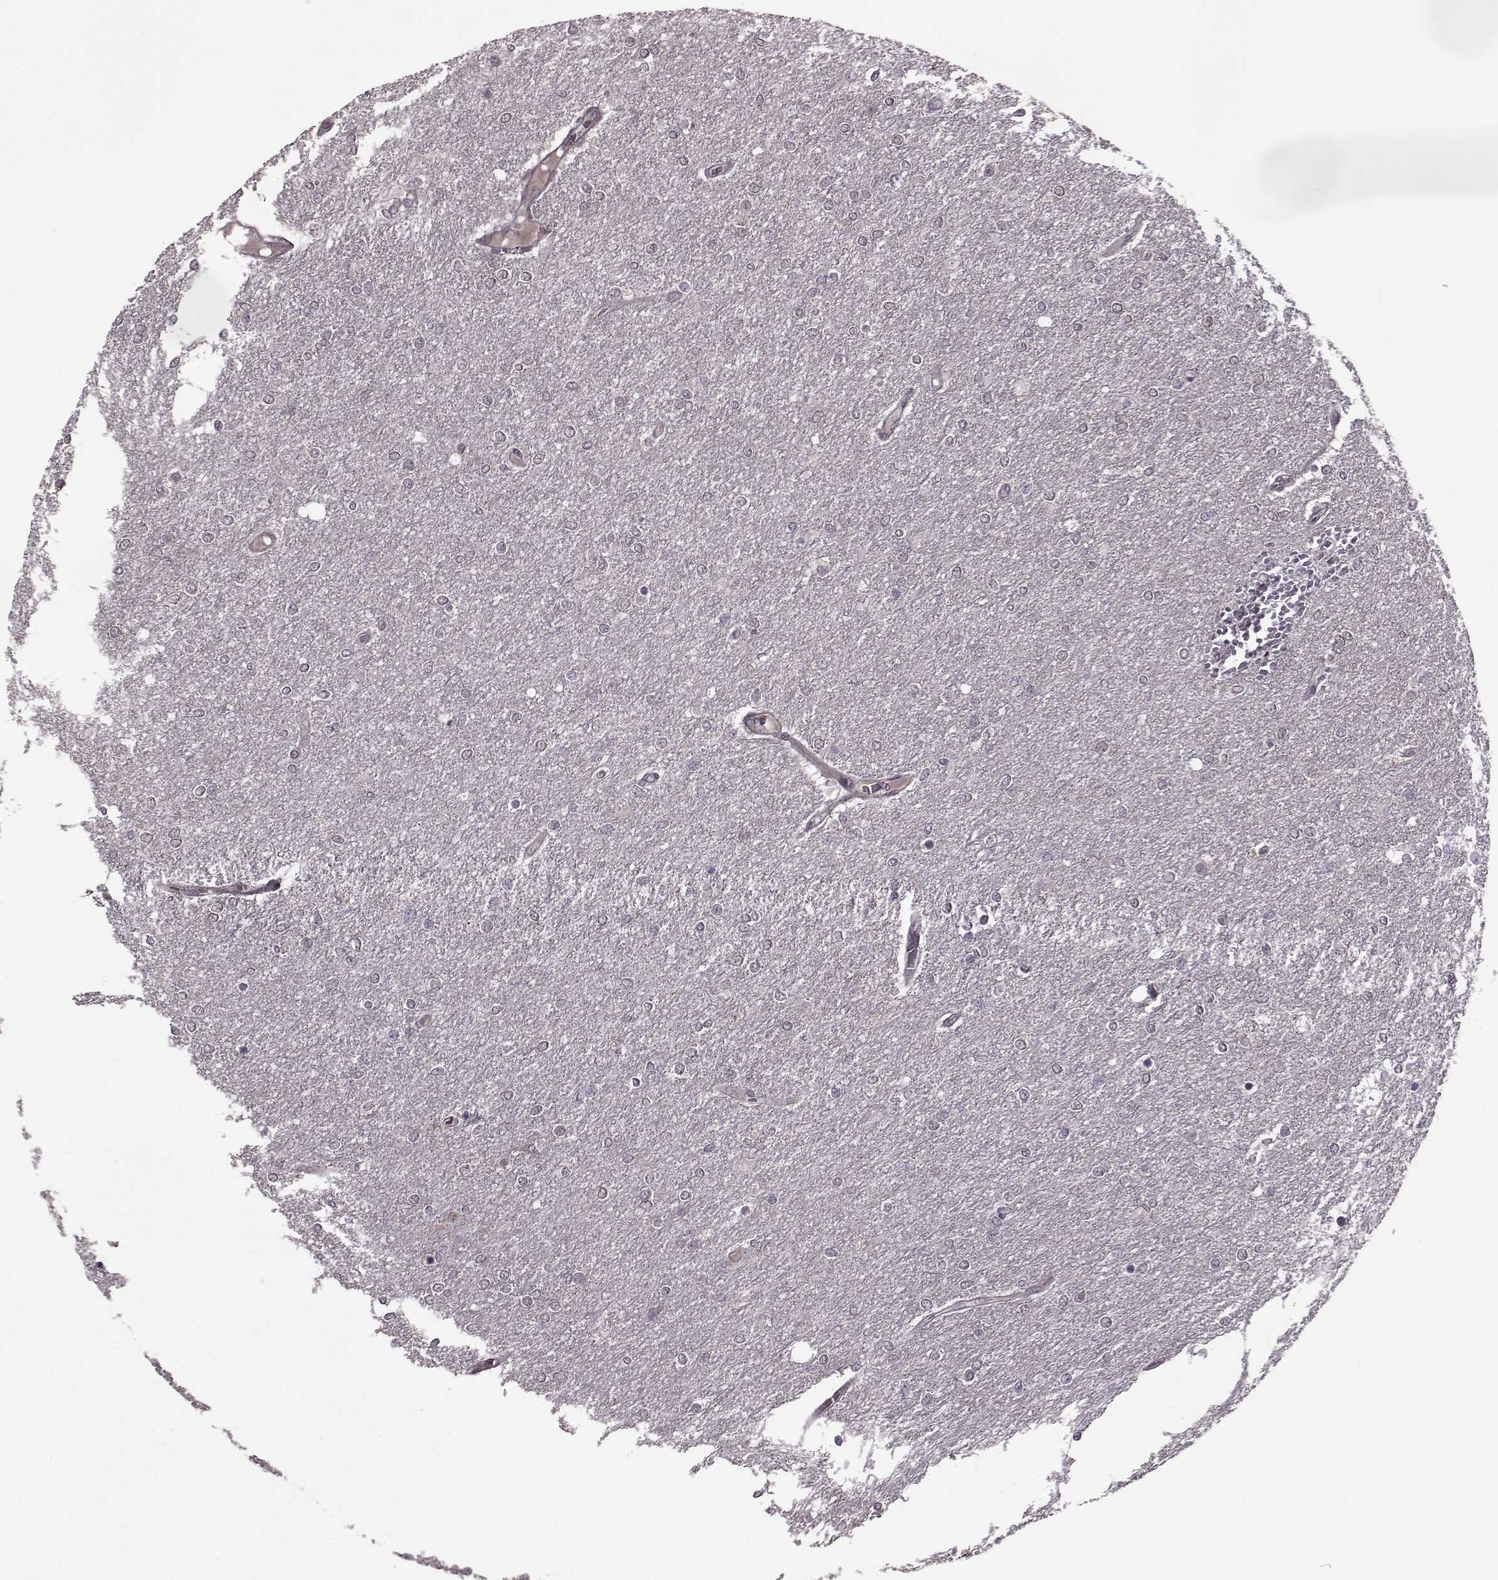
{"staining": {"intensity": "negative", "quantity": "none", "location": "none"}, "tissue": "glioma", "cell_type": "Tumor cells", "image_type": "cancer", "snomed": [{"axis": "morphology", "description": "Glioma, malignant, High grade"}, {"axis": "topography", "description": "Brain"}], "caption": "Malignant glioma (high-grade) was stained to show a protein in brown. There is no significant expression in tumor cells. (DAB immunohistochemistry (IHC), high magnification).", "gene": "SYNPO", "patient": {"sex": "female", "age": 61}}